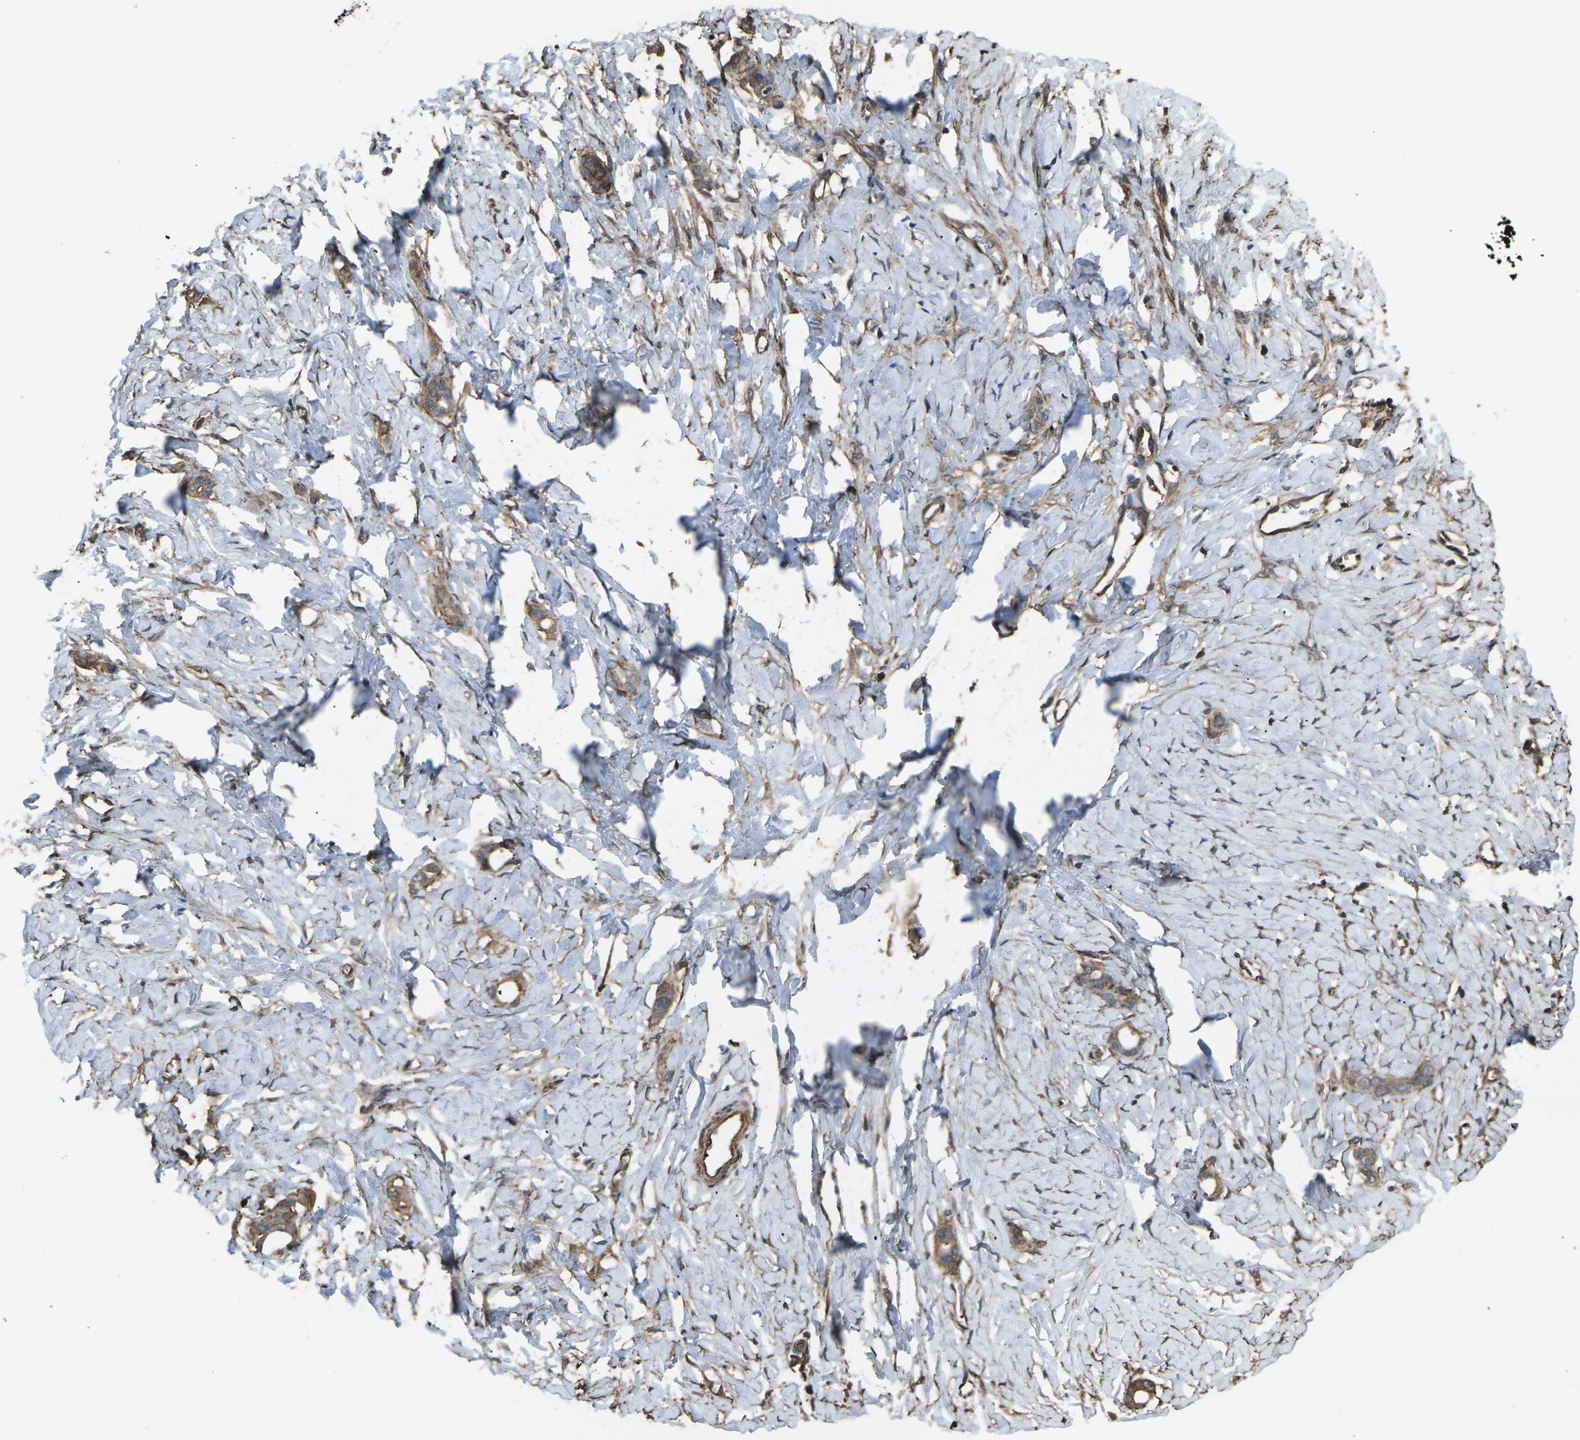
{"staining": {"intensity": "moderate", "quantity": ">75%", "location": "cytoplasmic/membranous"}, "tissue": "stomach cancer", "cell_type": "Tumor cells", "image_type": "cancer", "snomed": [{"axis": "morphology", "description": "Adenocarcinoma, NOS"}, {"axis": "topography", "description": "Stomach"}], "caption": "Moderate cytoplasmic/membranous positivity is present in about >75% of tumor cells in stomach cancer (adenocarcinoma).", "gene": "DHPS", "patient": {"sex": "female", "age": 75}}